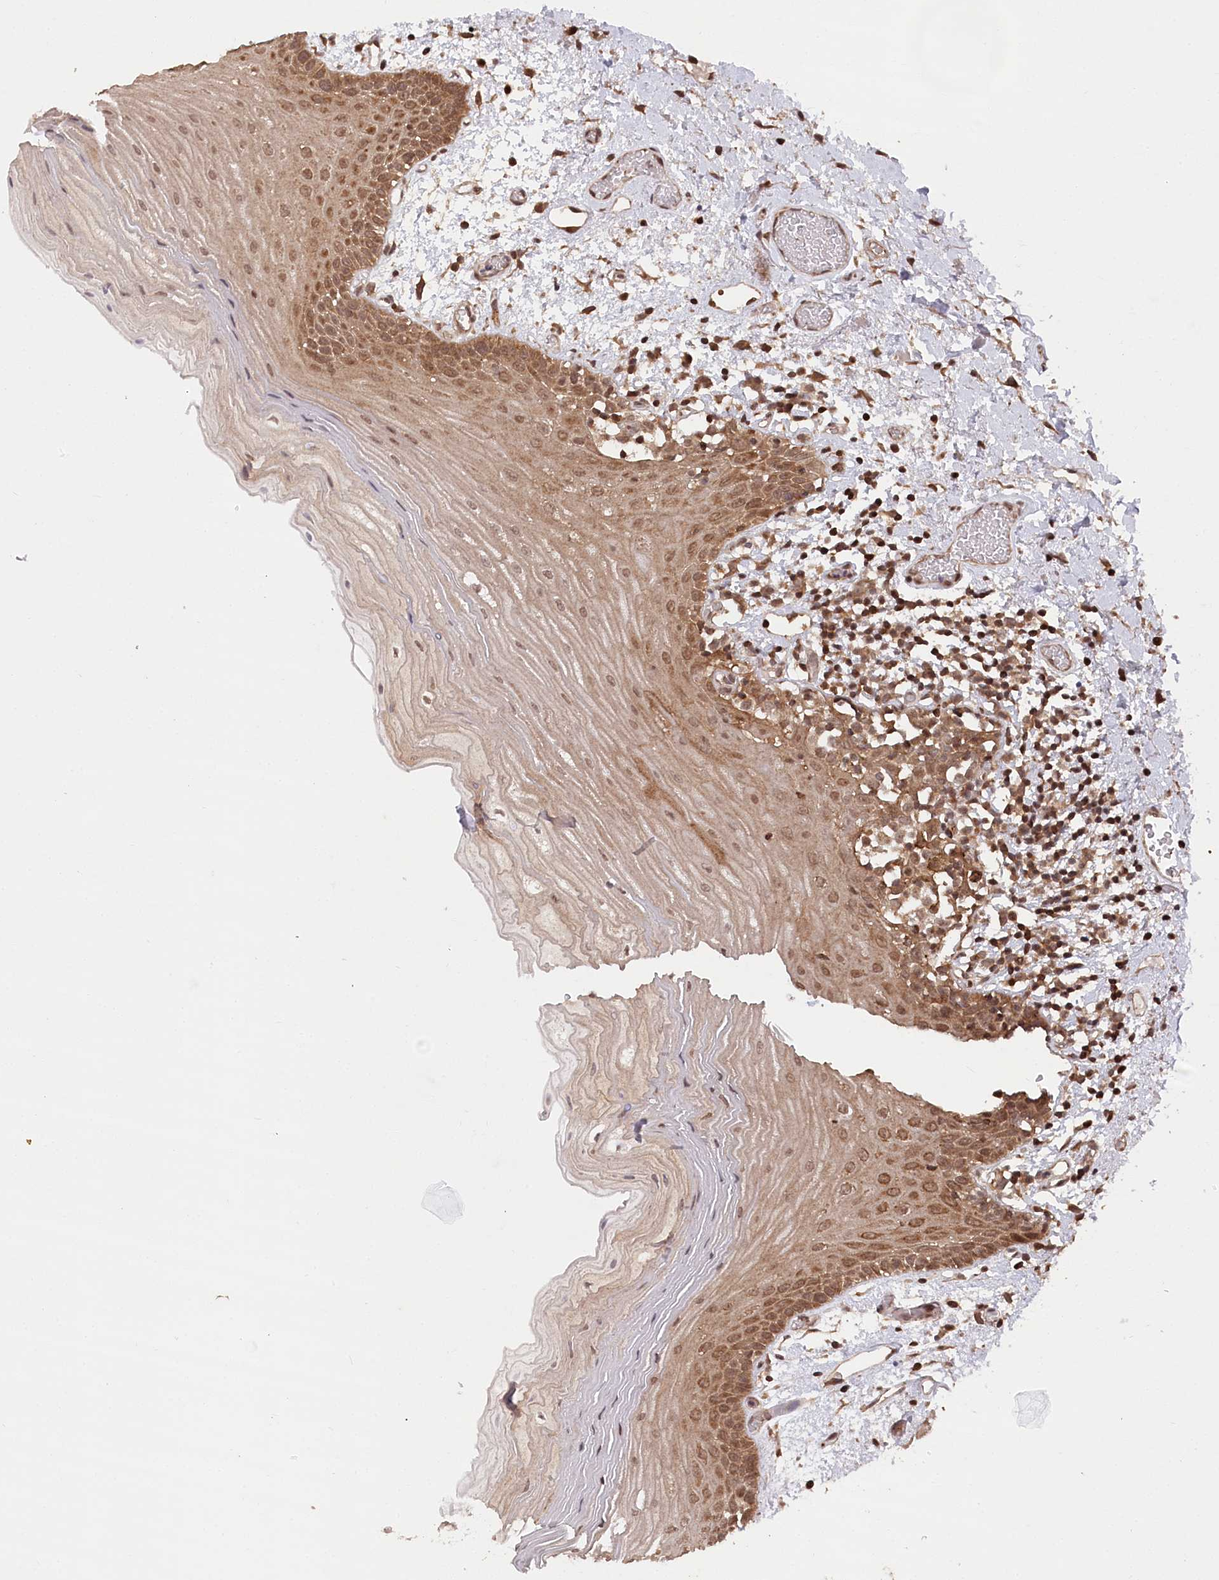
{"staining": {"intensity": "moderate", "quantity": ">75%", "location": "cytoplasmic/membranous,nuclear"}, "tissue": "oral mucosa", "cell_type": "Squamous epithelial cells", "image_type": "normal", "snomed": [{"axis": "morphology", "description": "Normal tissue, NOS"}, {"axis": "topography", "description": "Oral tissue"}], "caption": "Immunohistochemical staining of benign oral mucosa exhibits >75% levels of moderate cytoplasmic/membranous,nuclear protein staining in approximately >75% of squamous epithelial cells. (brown staining indicates protein expression, while blue staining denotes nuclei).", "gene": "CCSER2", "patient": {"sex": "male", "age": 52}}